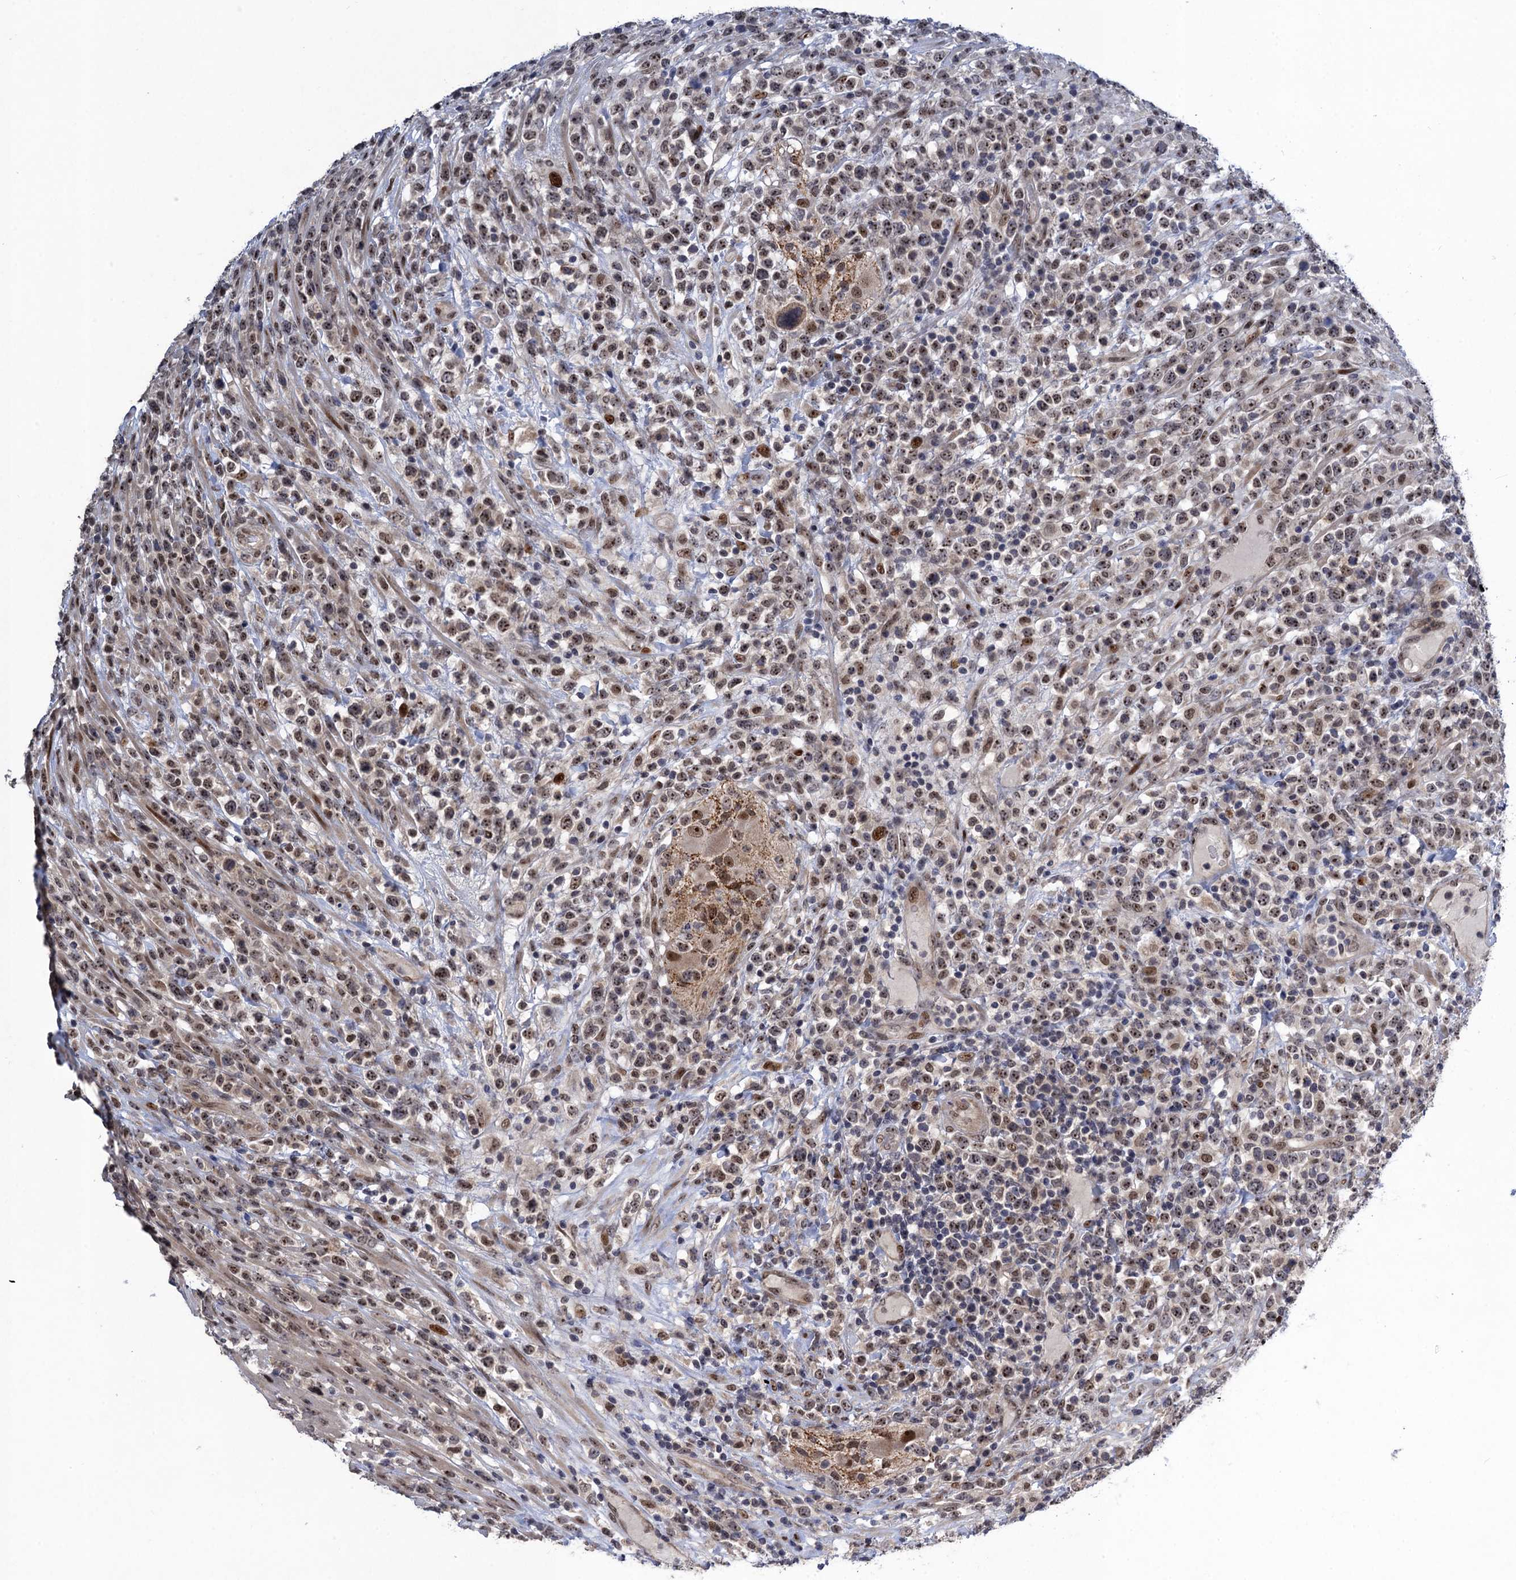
{"staining": {"intensity": "moderate", "quantity": ">75%", "location": "nuclear"}, "tissue": "lymphoma", "cell_type": "Tumor cells", "image_type": "cancer", "snomed": [{"axis": "morphology", "description": "Malignant lymphoma, non-Hodgkin's type, High grade"}, {"axis": "topography", "description": "Colon"}], "caption": "This histopathology image displays lymphoma stained with immunohistochemistry (IHC) to label a protein in brown. The nuclear of tumor cells show moderate positivity for the protein. Nuclei are counter-stained blue.", "gene": "ZAR1L", "patient": {"sex": "female", "age": 53}}